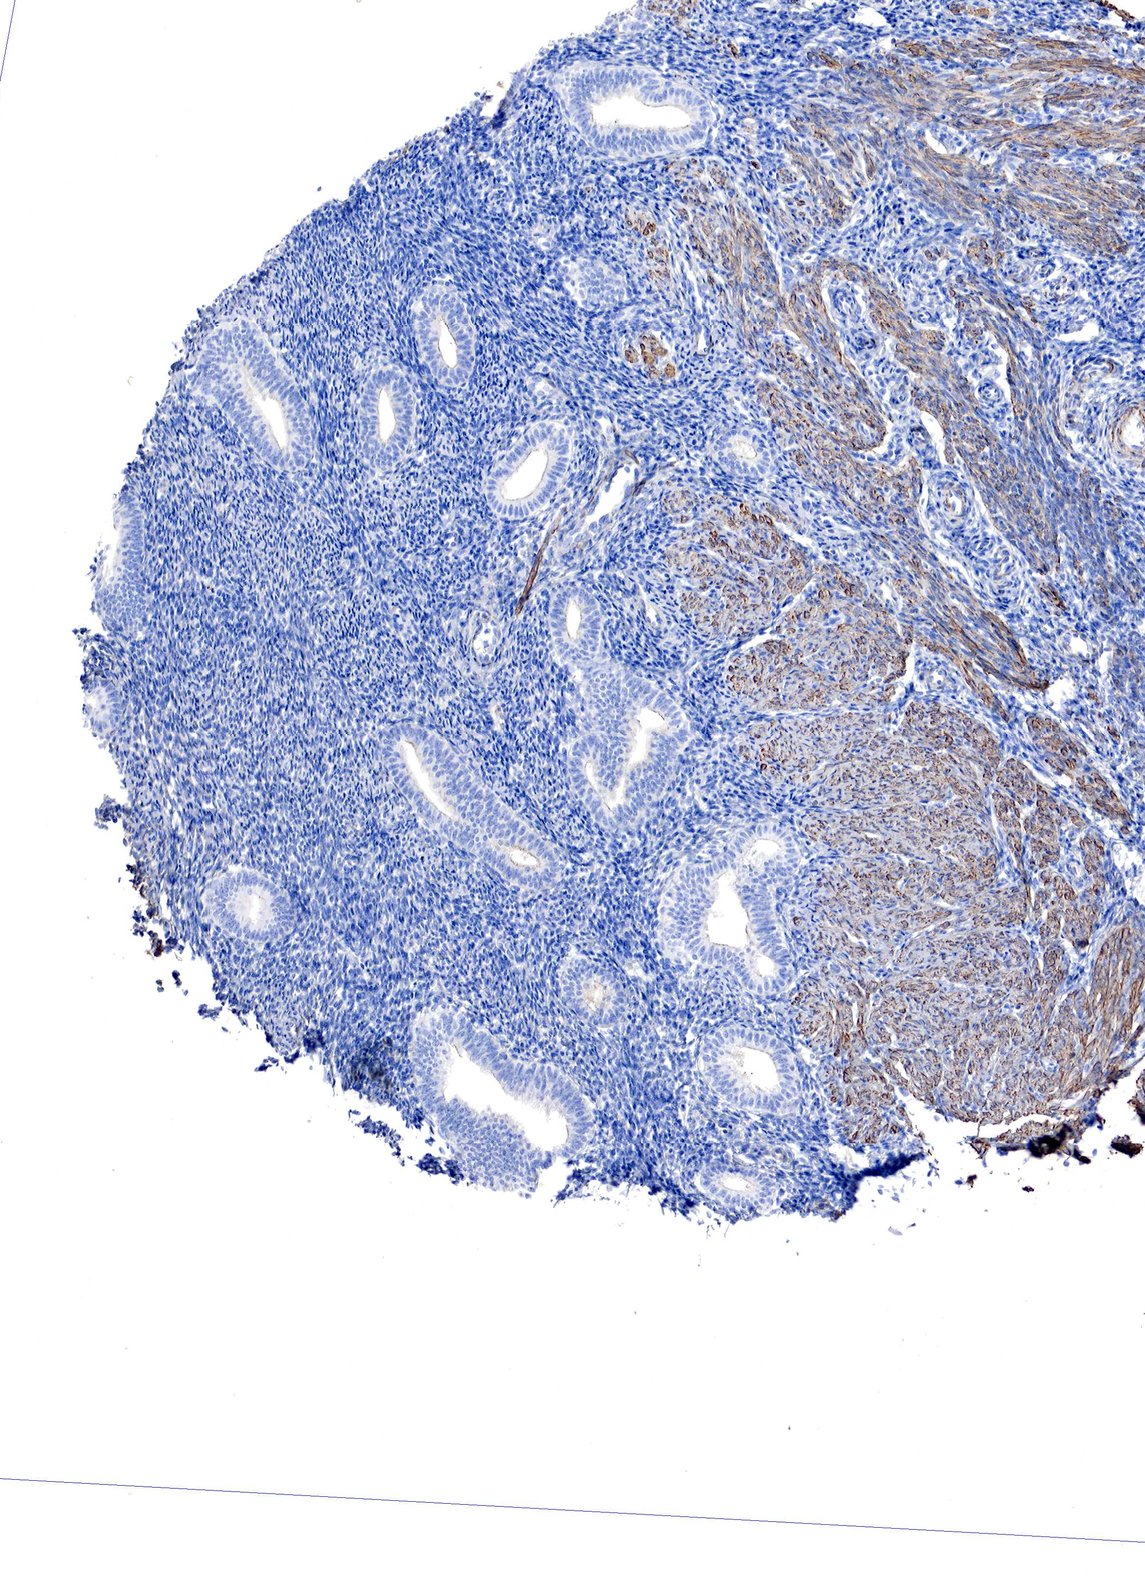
{"staining": {"intensity": "moderate", "quantity": "25%-75%", "location": "cytoplasmic/membranous"}, "tissue": "endometrium", "cell_type": "Cells in endometrial stroma", "image_type": "normal", "snomed": [{"axis": "morphology", "description": "Normal tissue, NOS"}, {"axis": "topography", "description": "Endometrium"}], "caption": "Moderate cytoplasmic/membranous expression for a protein is appreciated in about 25%-75% of cells in endometrial stroma of benign endometrium using immunohistochemistry (IHC).", "gene": "TPM1", "patient": {"sex": "female", "age": 52}}